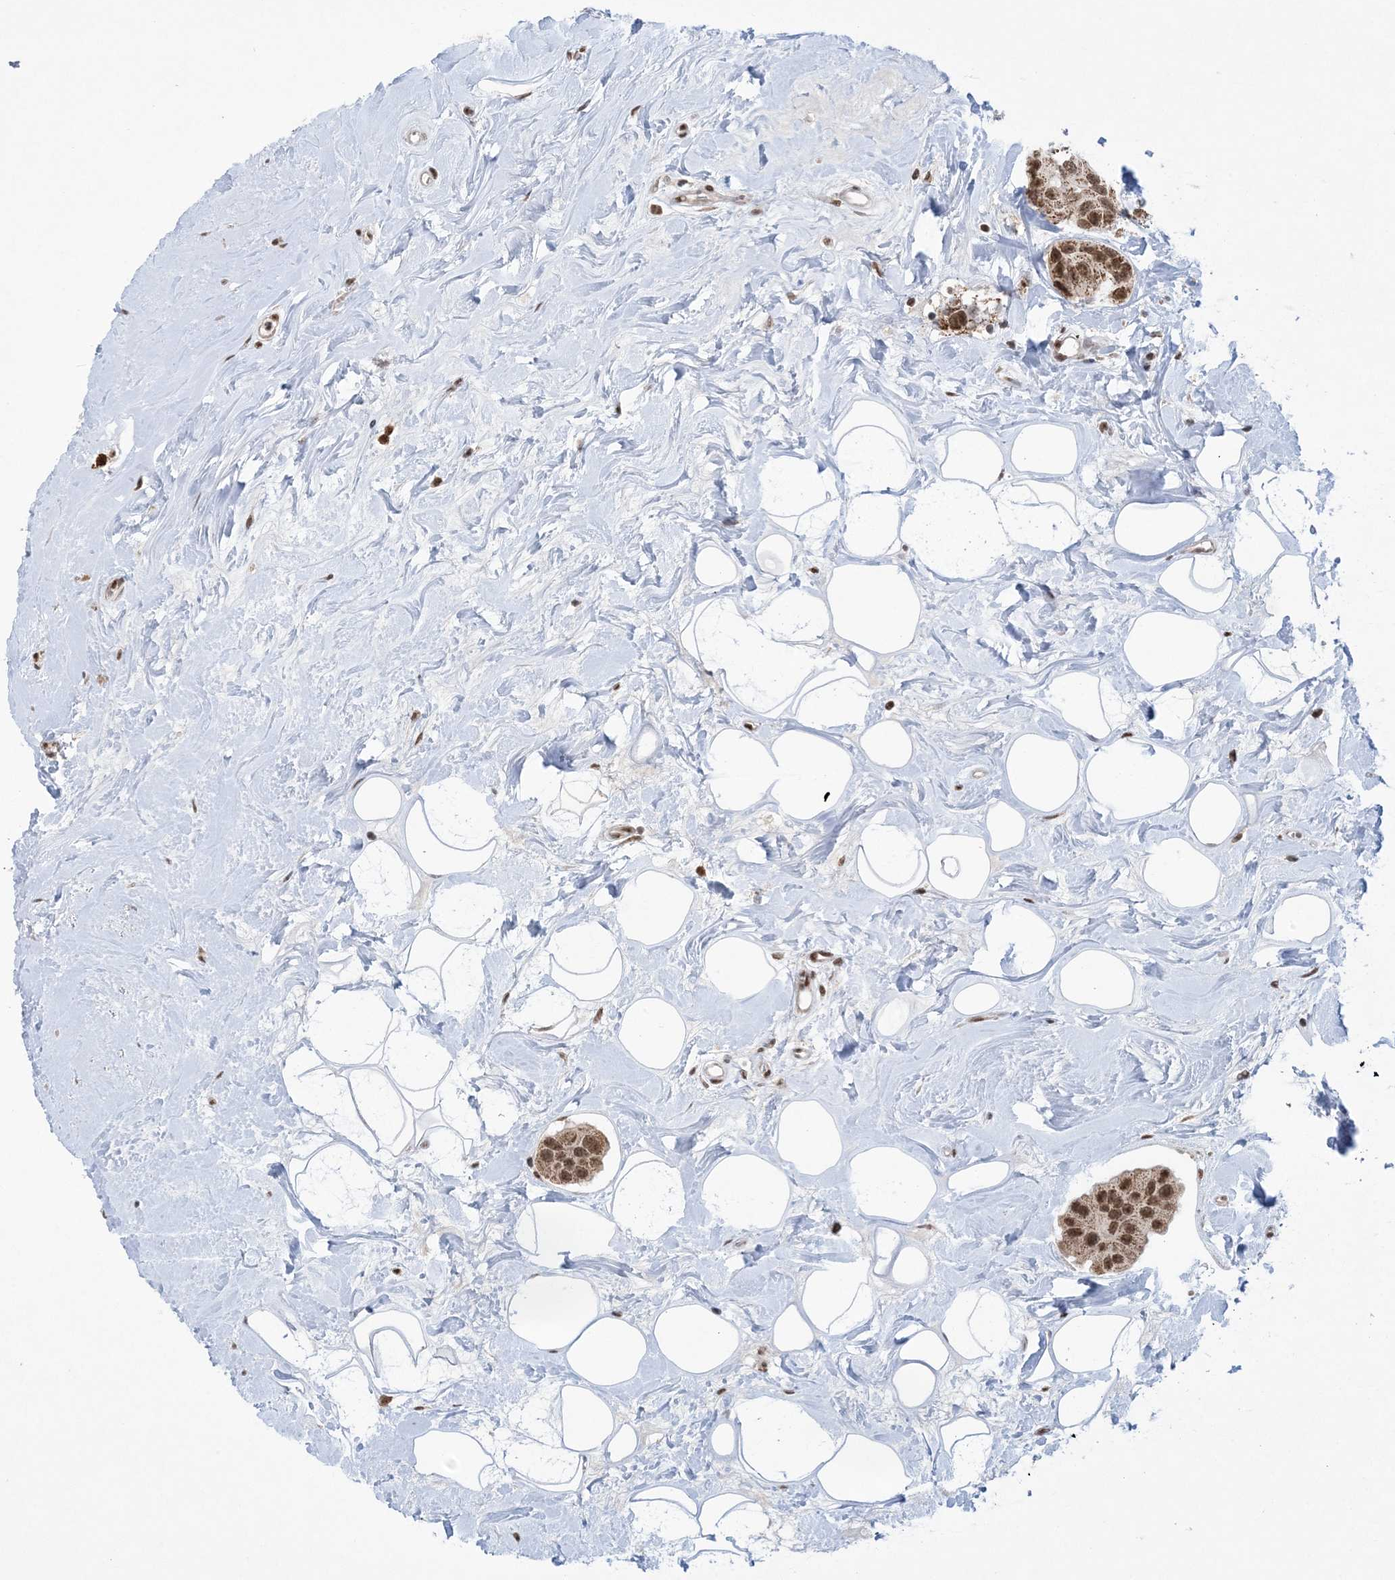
{"staining": {"intensity": "moderate", "quantity": ">75%", "location": "nuclear"}, "tissue": "breast cancer", "cell_type": "Tumor cells", "image_type": "cancer", "snomed": [{"axis": "morphology", "description": "Normal tissue, NOS"}, {"axis": "morphology", "description": "Duct carcinoma"}, {"axis": "topography", "description": "Breast"}], "caption": "Tumor cells show medium levels of moderate nuclear positivity in about >75% of cells in breast infiltrating ductal carcinoma.", "gene": "TRMT10C", "patient": {"sex": "female", "age": 39}}